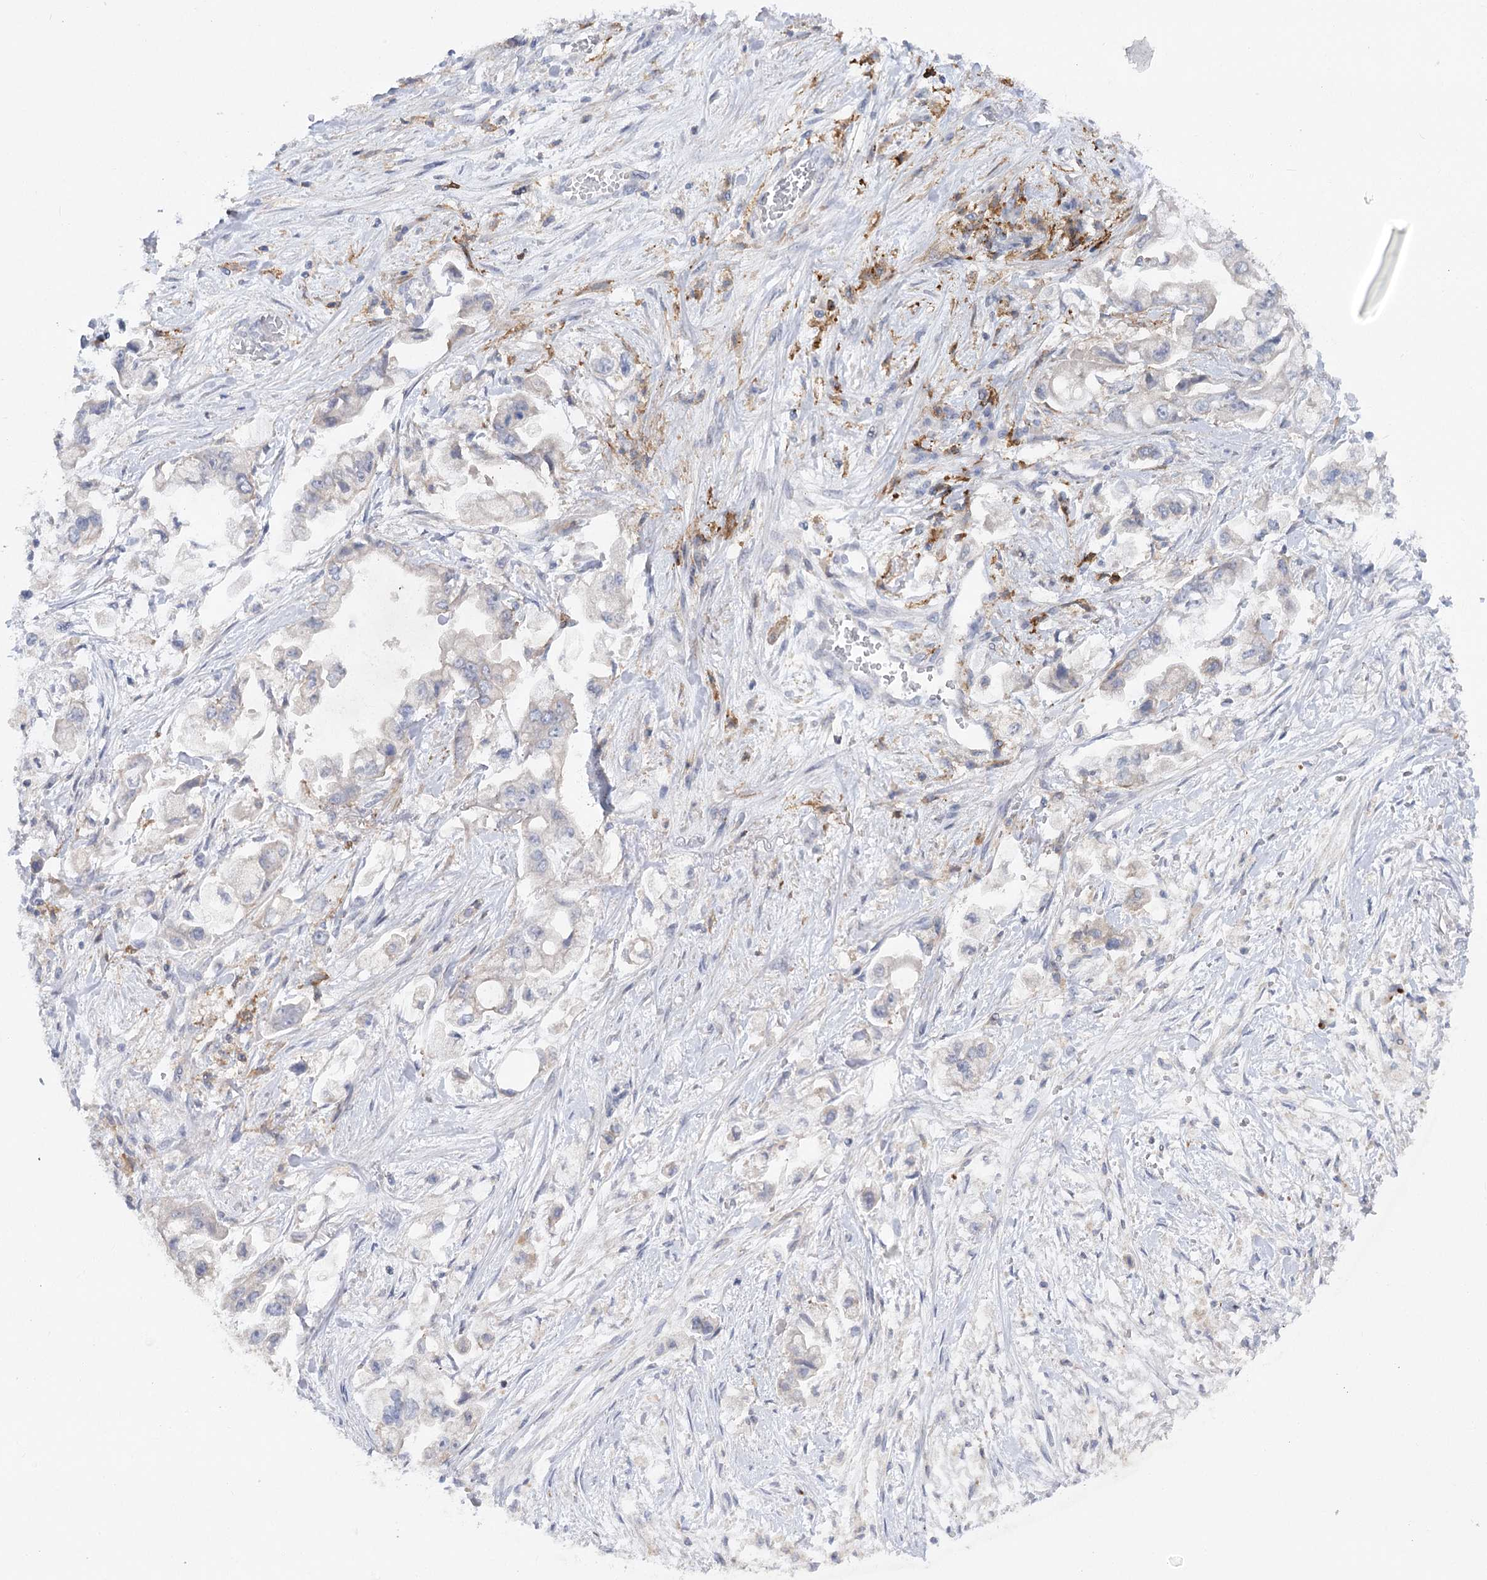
{"staining": {"intensity": "negative", "quantity": "none", "location": "none"}, "tissue": "stomach cancer", "cell_type": "Tumor cells", "image_type": "cancer", "snomed": [{"axis": "morphology", "description": "Adenocarcinoma, NOS"}, {"axis": "topography", "description": "Stomach"}], "caption": "This is an immunohistochemistry (IHC) image of adenocarcinoma (stomach). There is no staining in tumor cells.", "gene": "SCN11A", "patient": {"sex": "male", "age": 62}}